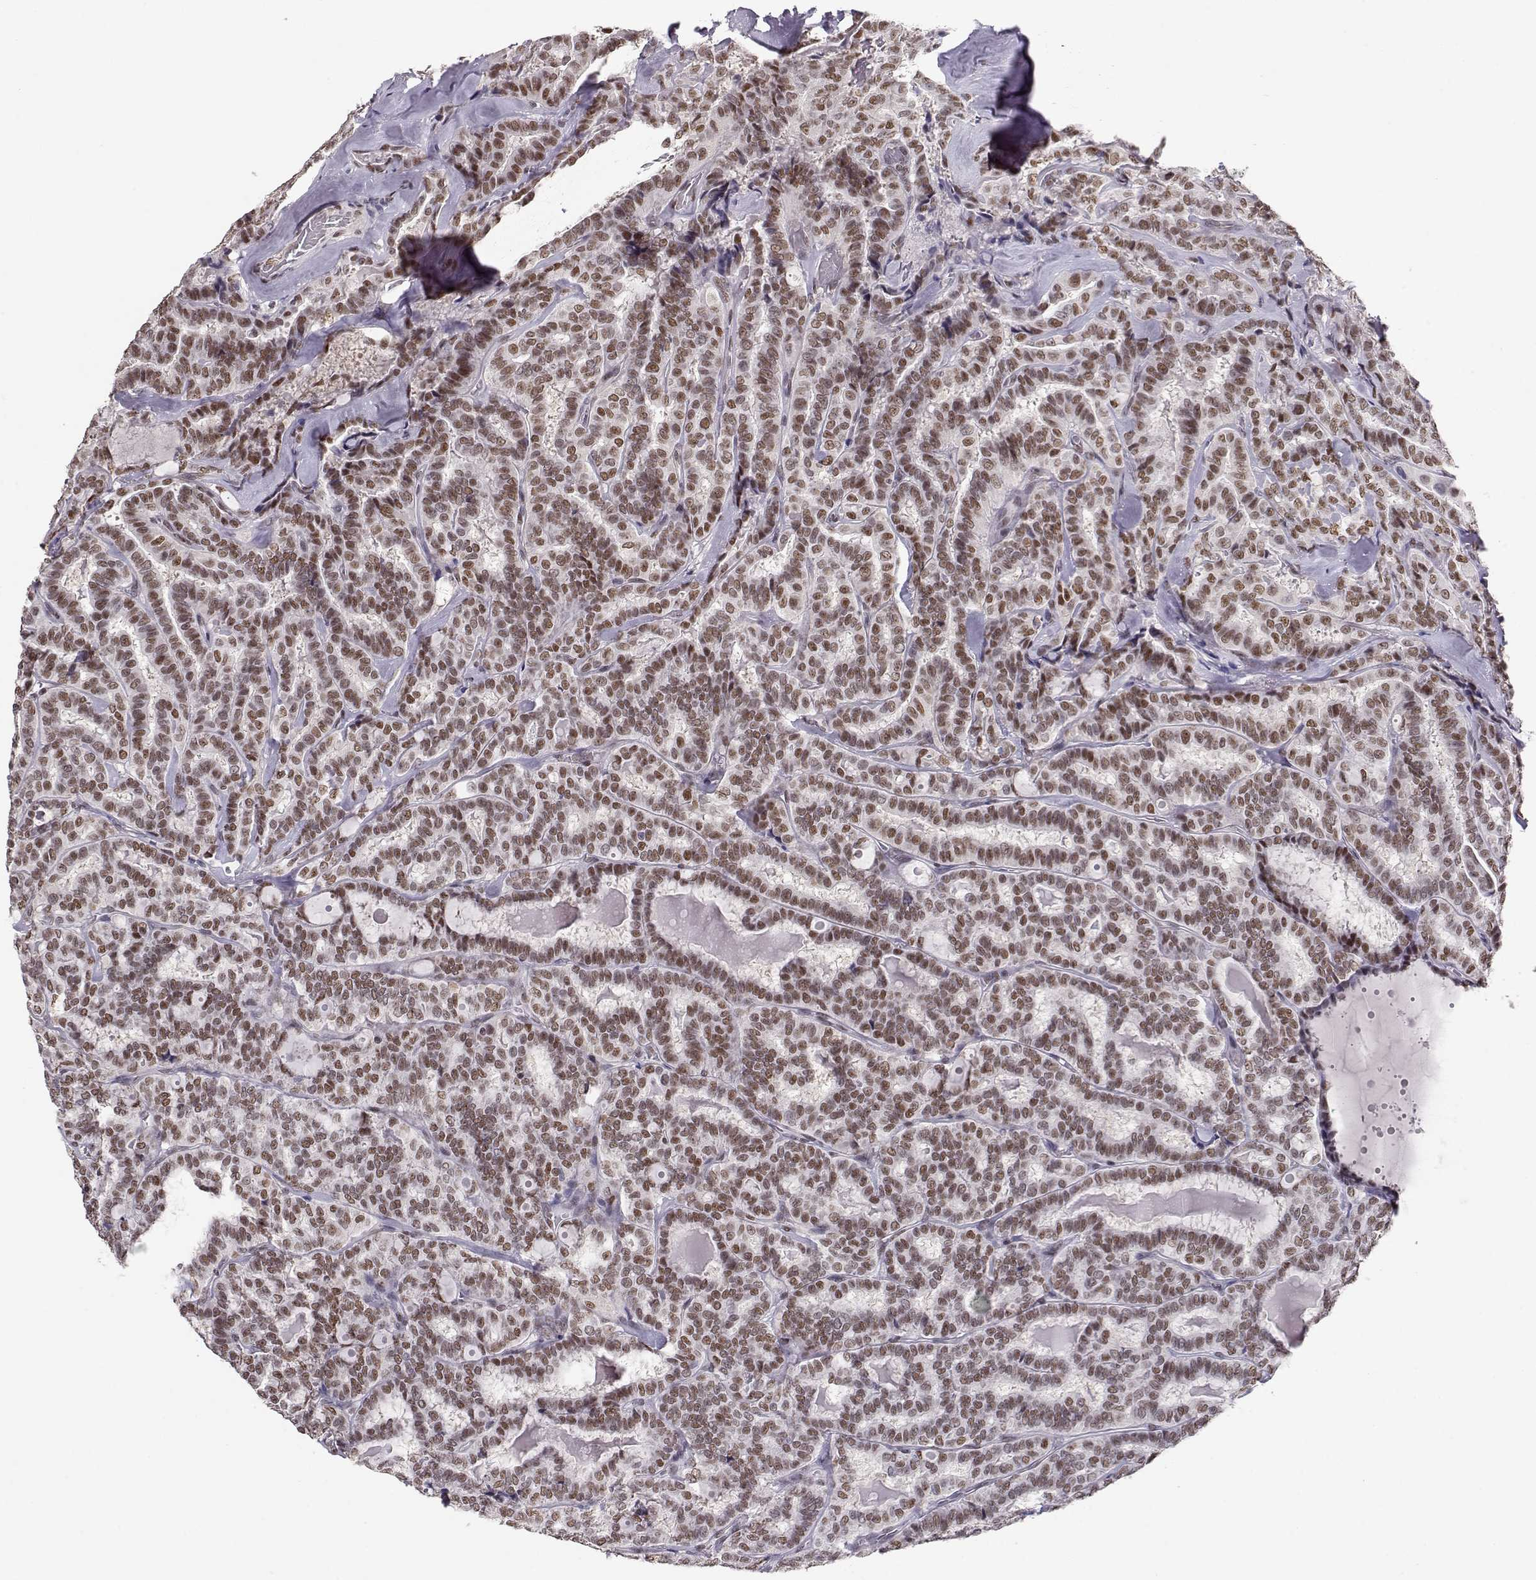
{"staining": {"intensity": "moderate", "quantity": ">75%", "location": "nuclear"}, "tissue": "thyroid cancer", "cell_type": "Tumor cells", "image_type": "cancer", "snomed": [{"axis": "morphology", "description": "Papillary adenocarcinoma, NOS"}, {"axis": "topography", "description": "Thyroid gland"}], "caption": "Thyroid cancer (papillary adenocarcinoma) was stained to show a protein in brown. There is medium levels of moderate nuclear expression in approximately >75% of tumor cells.", "gene": "POLI", "patient": {"sex": "female", "age": 39}}